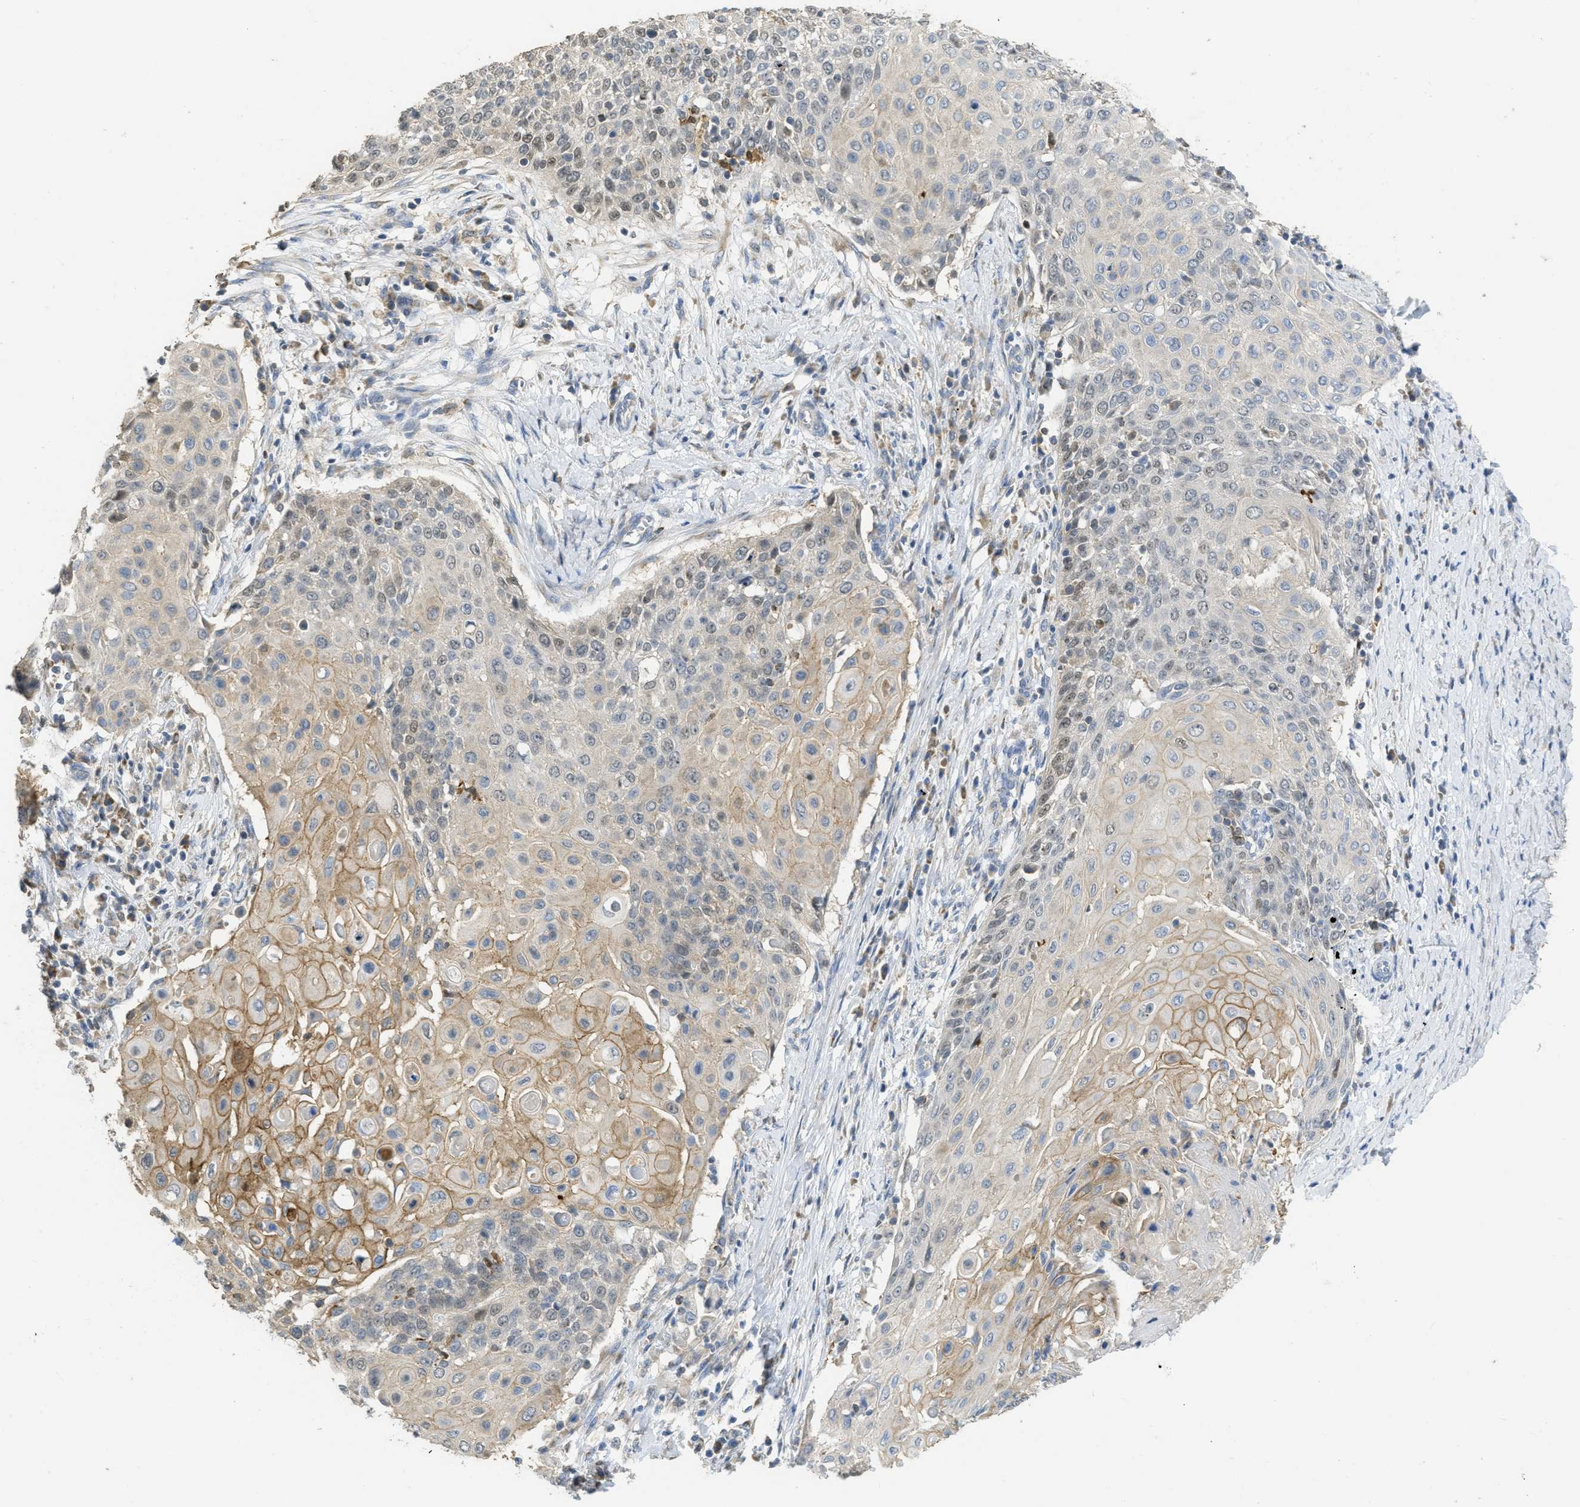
{"staining": {"intensity": "moderate", "quantity": "25%-75%", "location": "cytoplasmic/membranous"}, "tissue": "cervical cancer", "cell_type": "Tumor cells", "image_type": "cancer", "snomed": [{"axis": "morphology", "description": "Squamous cell carcinoma, NOS"}, {"axis": "topography", "description": "Cervix"}], "caption": "High-magnification brightfield microscopy of cervical squamous cell carcinoma stained with DAB (brown) and counterstained with hematoxylin (blue). tumor cells exhibit moderate cytoplasmic/membranous staining is appreciated in about25%-75% of cells. The staining was performed using DAB (3,3'-diaminobenzidine) to visualize the protein expression in brown, while the nuclei were stained in blue with hematoxylin (Magnification: 20x).", "gene": "SFXN2", "patient": {"sex": "female", "age": 39}}